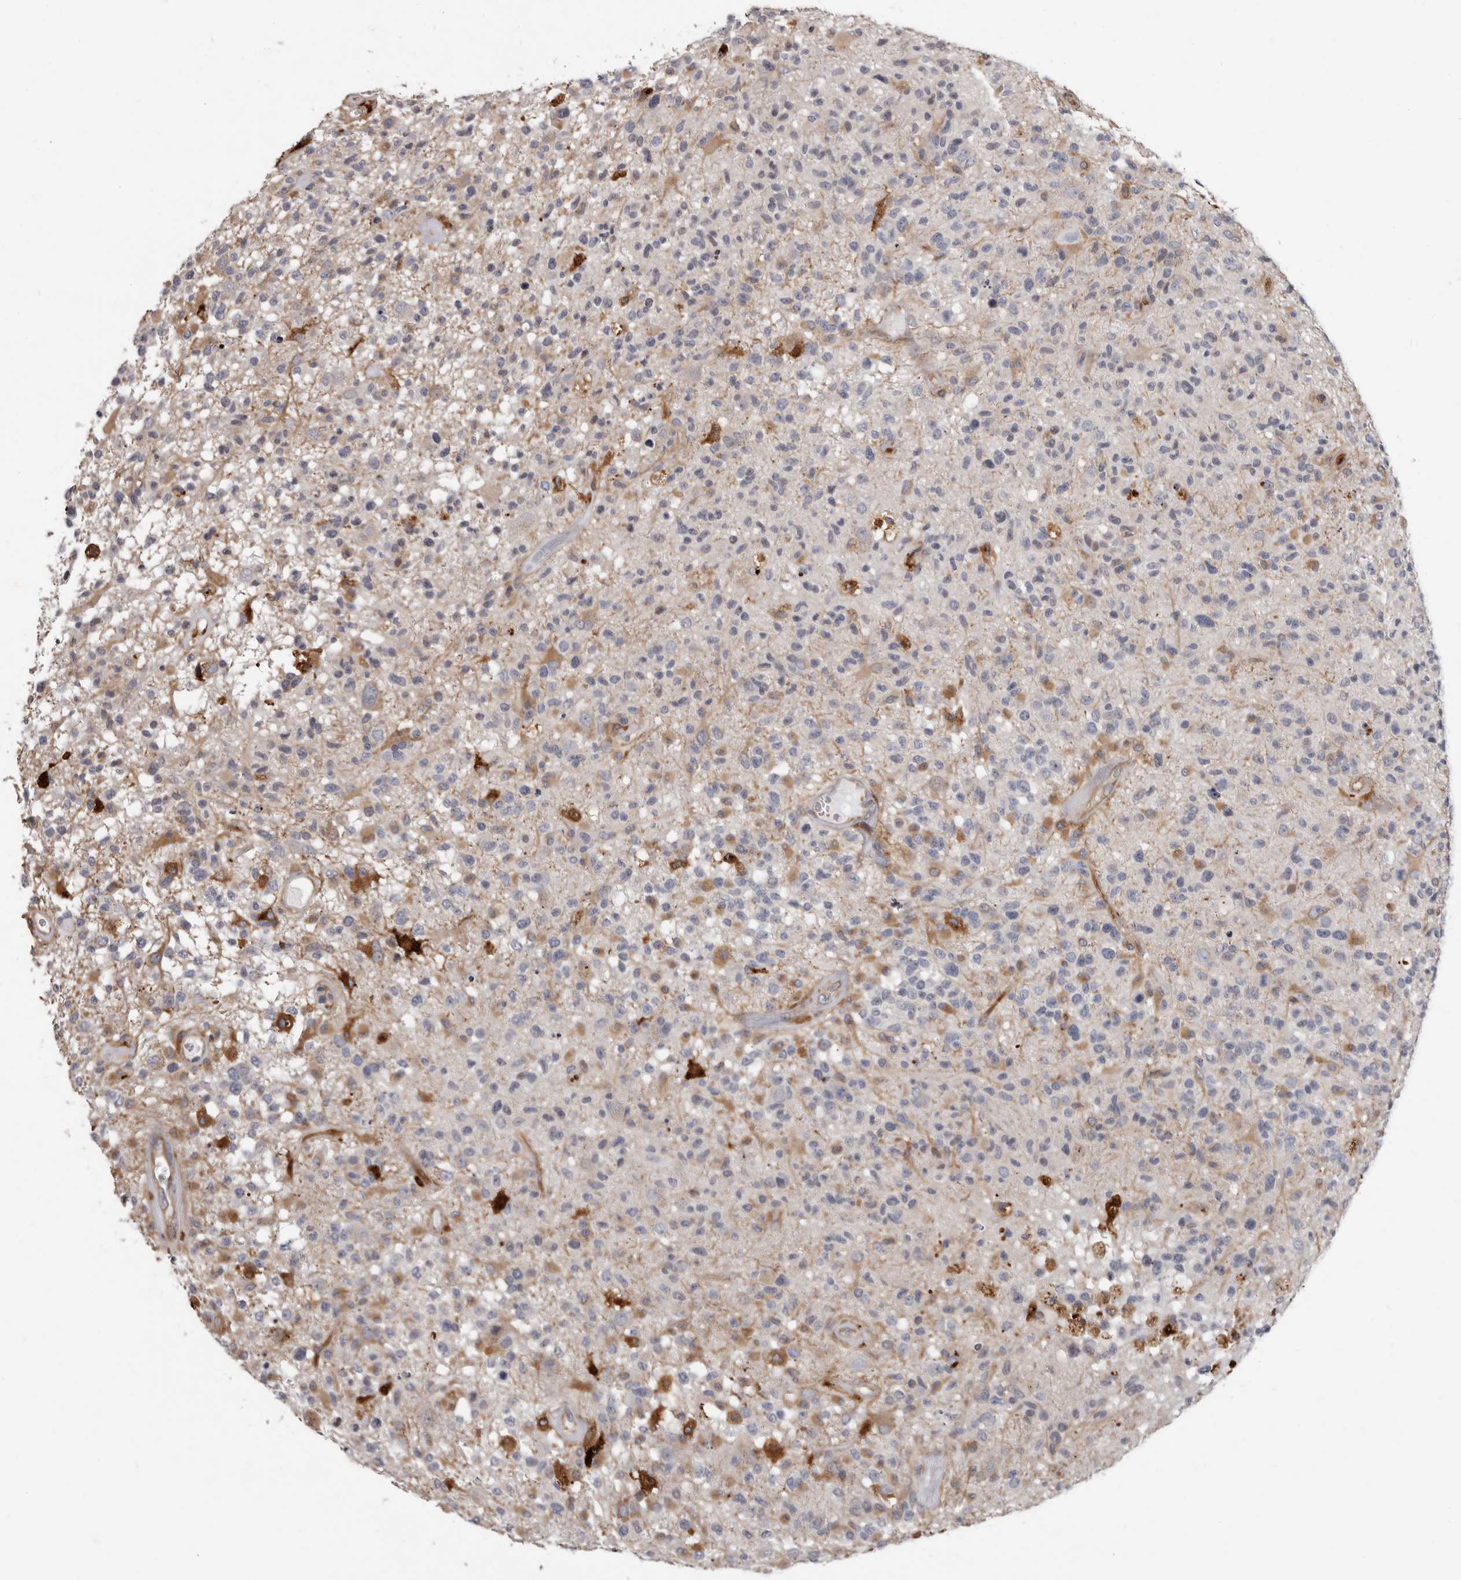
{"staining": {"intensity": "moderate", "quantity": "<25%", "location": "cytoplasmic/membranous"}, "tissue": "glioma", "cell_type": "Tumor cells", "image_type": "cancer", "snomed": [{"axis": "morphology", "description": "Glioma, malignant, High grade"}, {"axis": "morphology", "description": "Glioblastoma, NOS"}, {"axis": "topography", "description": "Brain"}], "caption": "Glioblastoma was stained to show a protein in brown. There is low levels of moderate cytoplasmic/membranous staining in about <25% of tumor cells.", "gene": "FGFR4", "patient": {"sex": "male", "age": 60}}